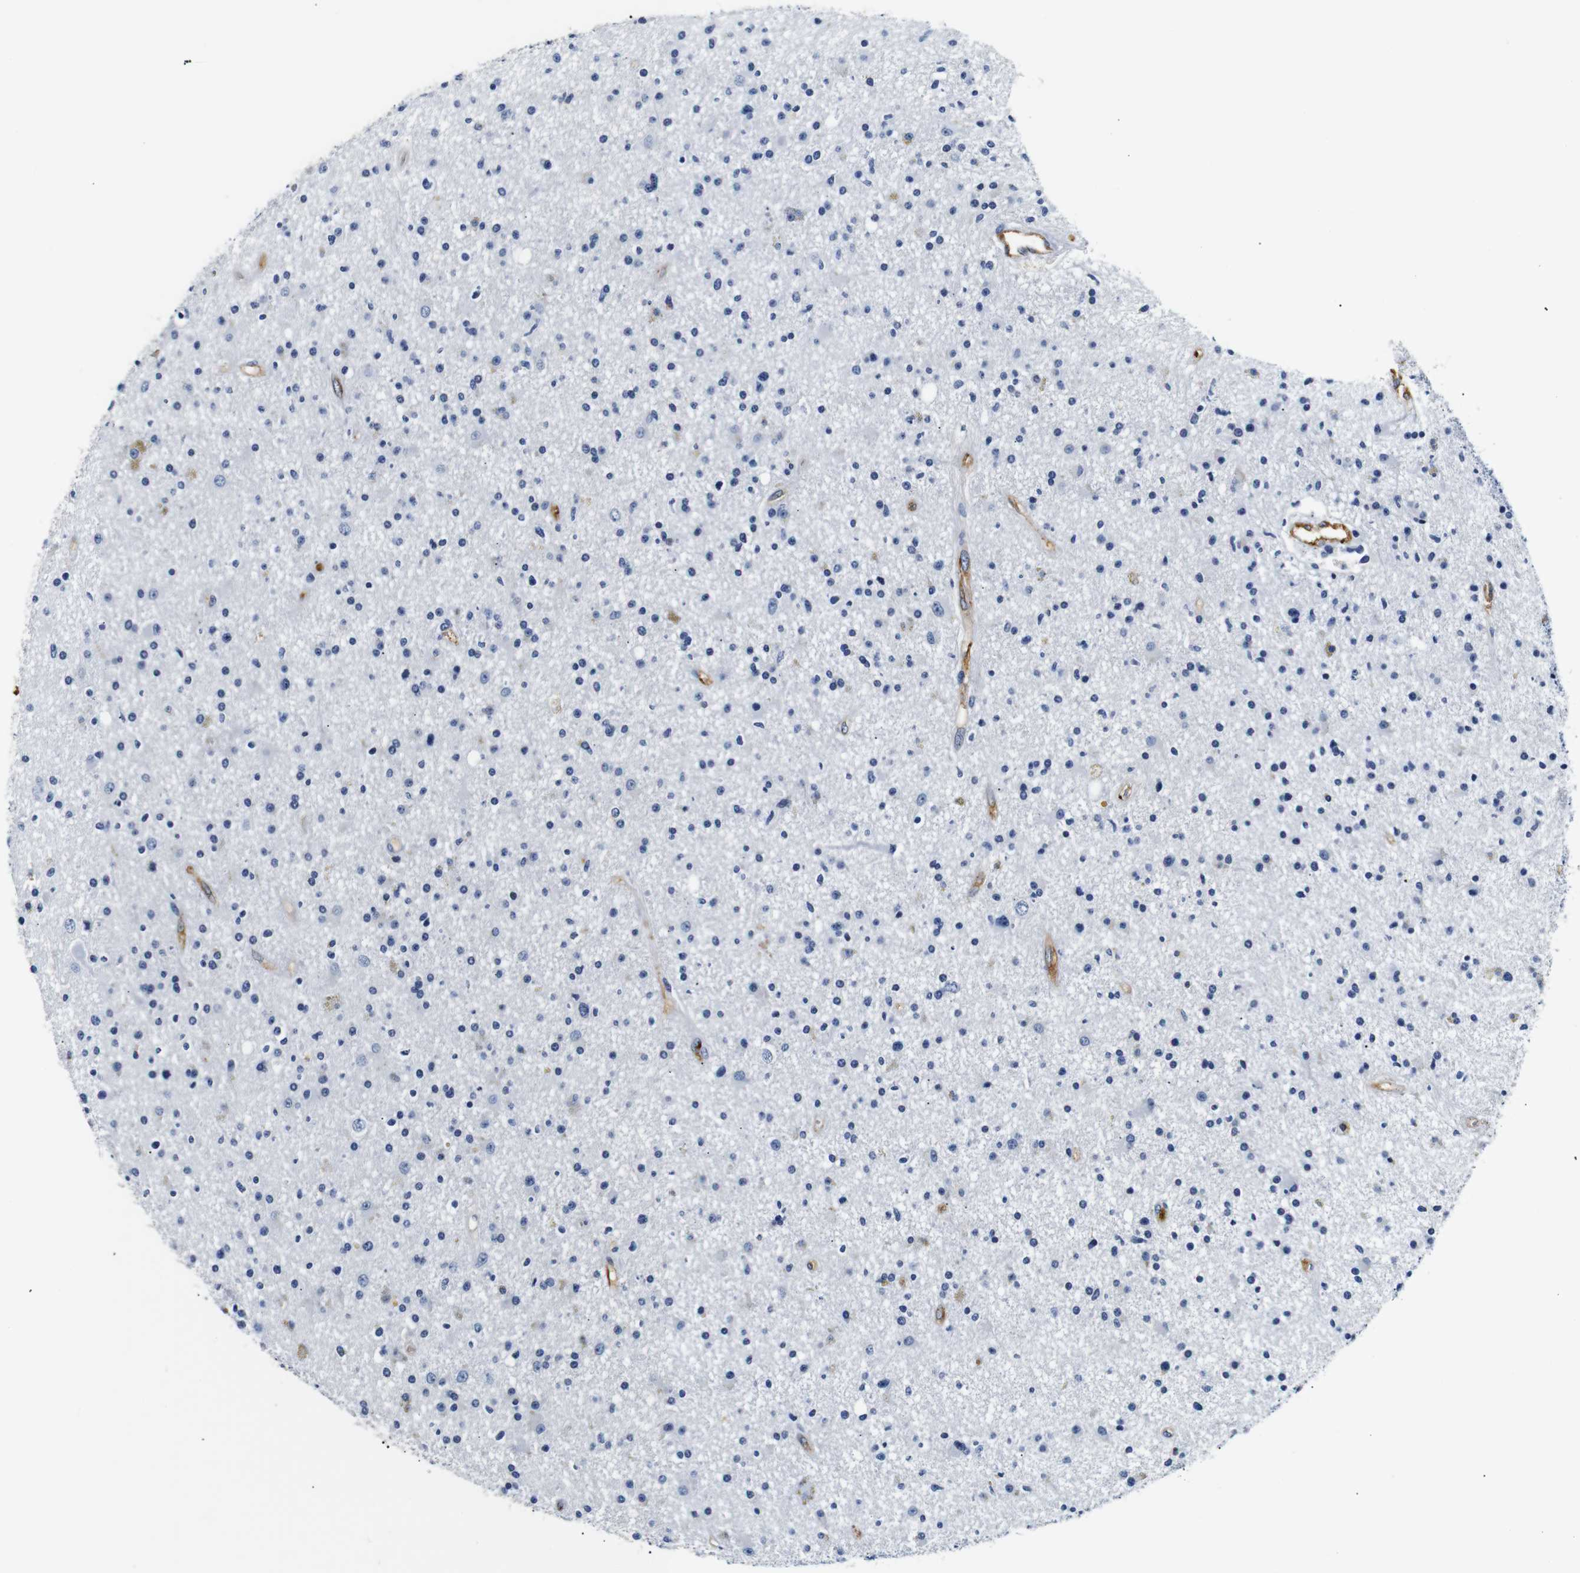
{"staining": {"intensity": "negative", "quantity": "none", "location": "none"}, "tissue": "glioma", "cell_type": "Tumor cells", "image_type": "cancer", "snomed": [{"axis": "morphology", "description": "Glioma, malignant, High grade"}, {"axis": "topography", "description": "Brain"}], "caption": "The IHC photomicrograph has no significant positivity in tumor cells of glioma tissue. Brightfield microscopy of immunohistochemistry (IHC) stained with DAB (brown) and hematoxylin (blue), captured at high magnification.", "gene": "MUC4", "patient": {"sex": "male", "age": 33}}